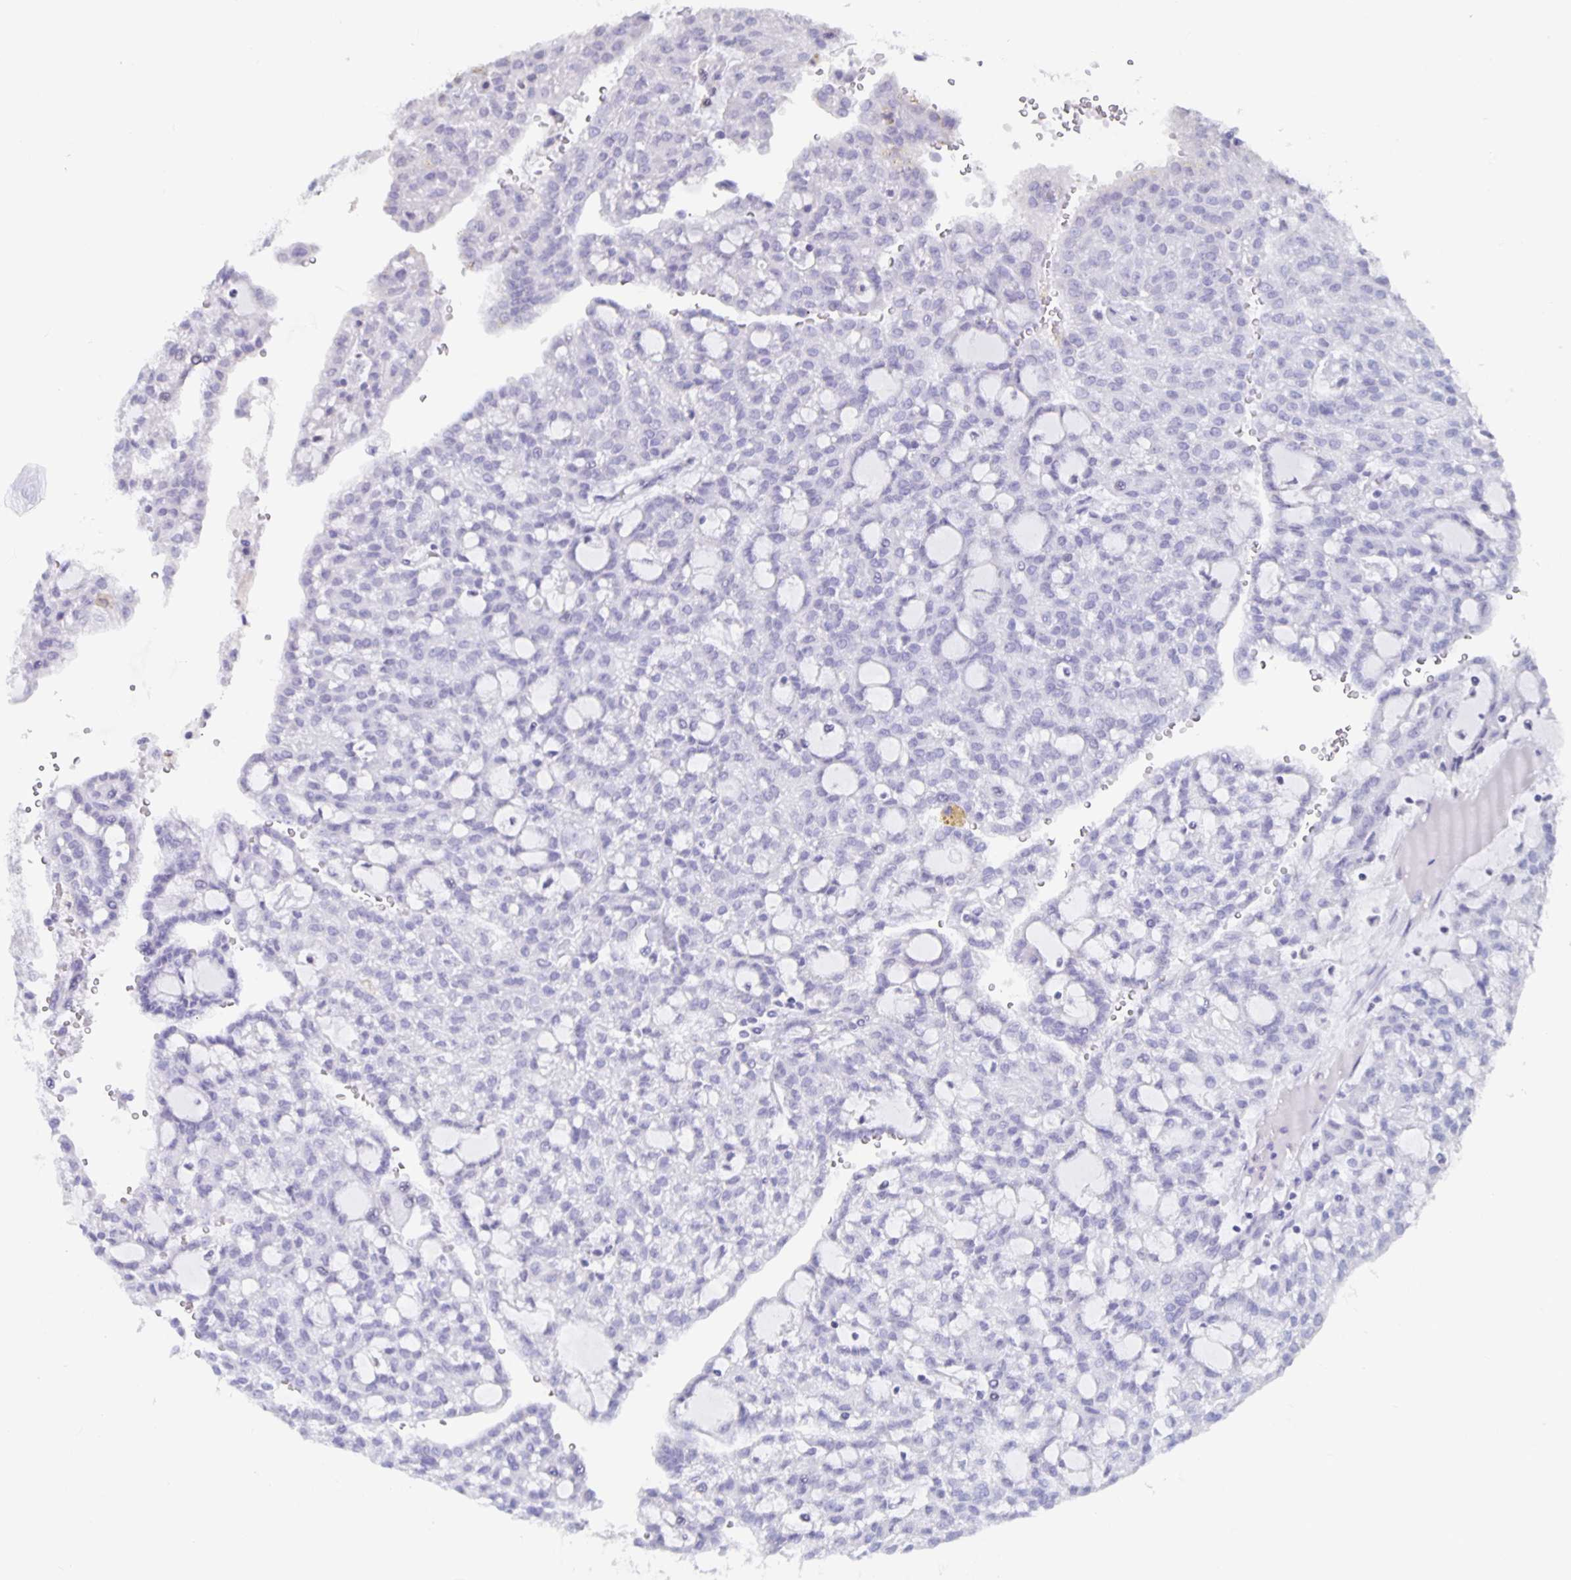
{"staining": {"intensity": "negative", "quantity": "none", "location": "none"}, "tissue": "renal cancer", "cell_type": "Tumor cells", "image_type": "cancer", "snomed": [{"axis": "morphology", "description": "Adenocarcinoma, NOS"}, {"axis": "topography", "description": "Kidney"}], "caption": "Tumor cells show no significant staining in renal adenocarcinoma.", "gene": "OLIG2", "patient": {"sex": "male", "age": 63}}